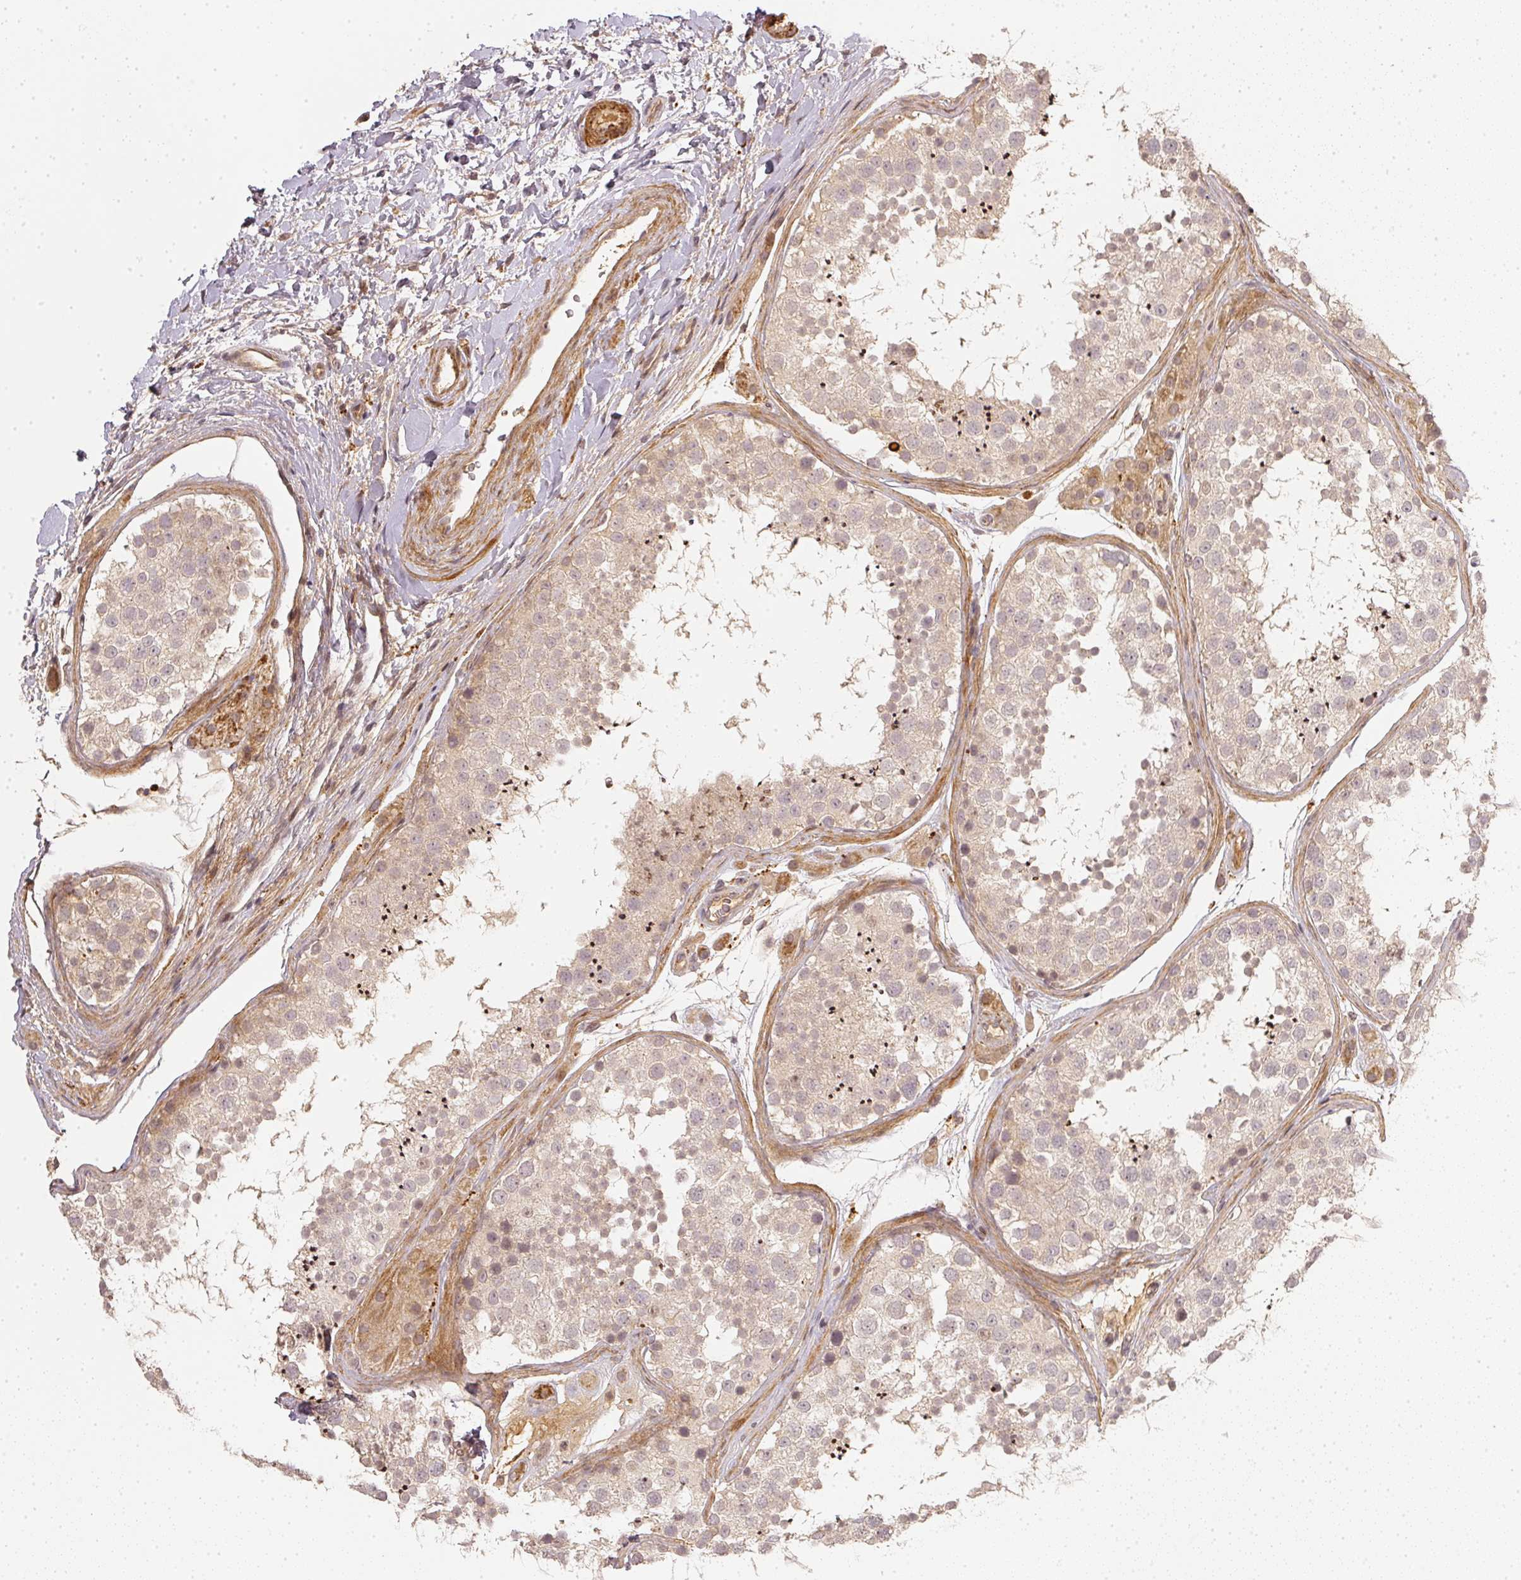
{"staining": {"intensity": "negative", "quantity": "none", "location": "none"}, "tissue": "testis", "cell_type": "Cells in seminiferous ducts", "image_type": "normal", "snomed": [{"axis": "morphology", "description": "Normal tissue, NOS"}, {"axis": "topography", "description": "Testis"}], "caption": "The immunohistochemistry (IHC) photomicrograph has no significant staining in cells in seminiferous ducts of testis.", "gene": "SERPINE1", "patient": {"sex": "male", "age": 41}}